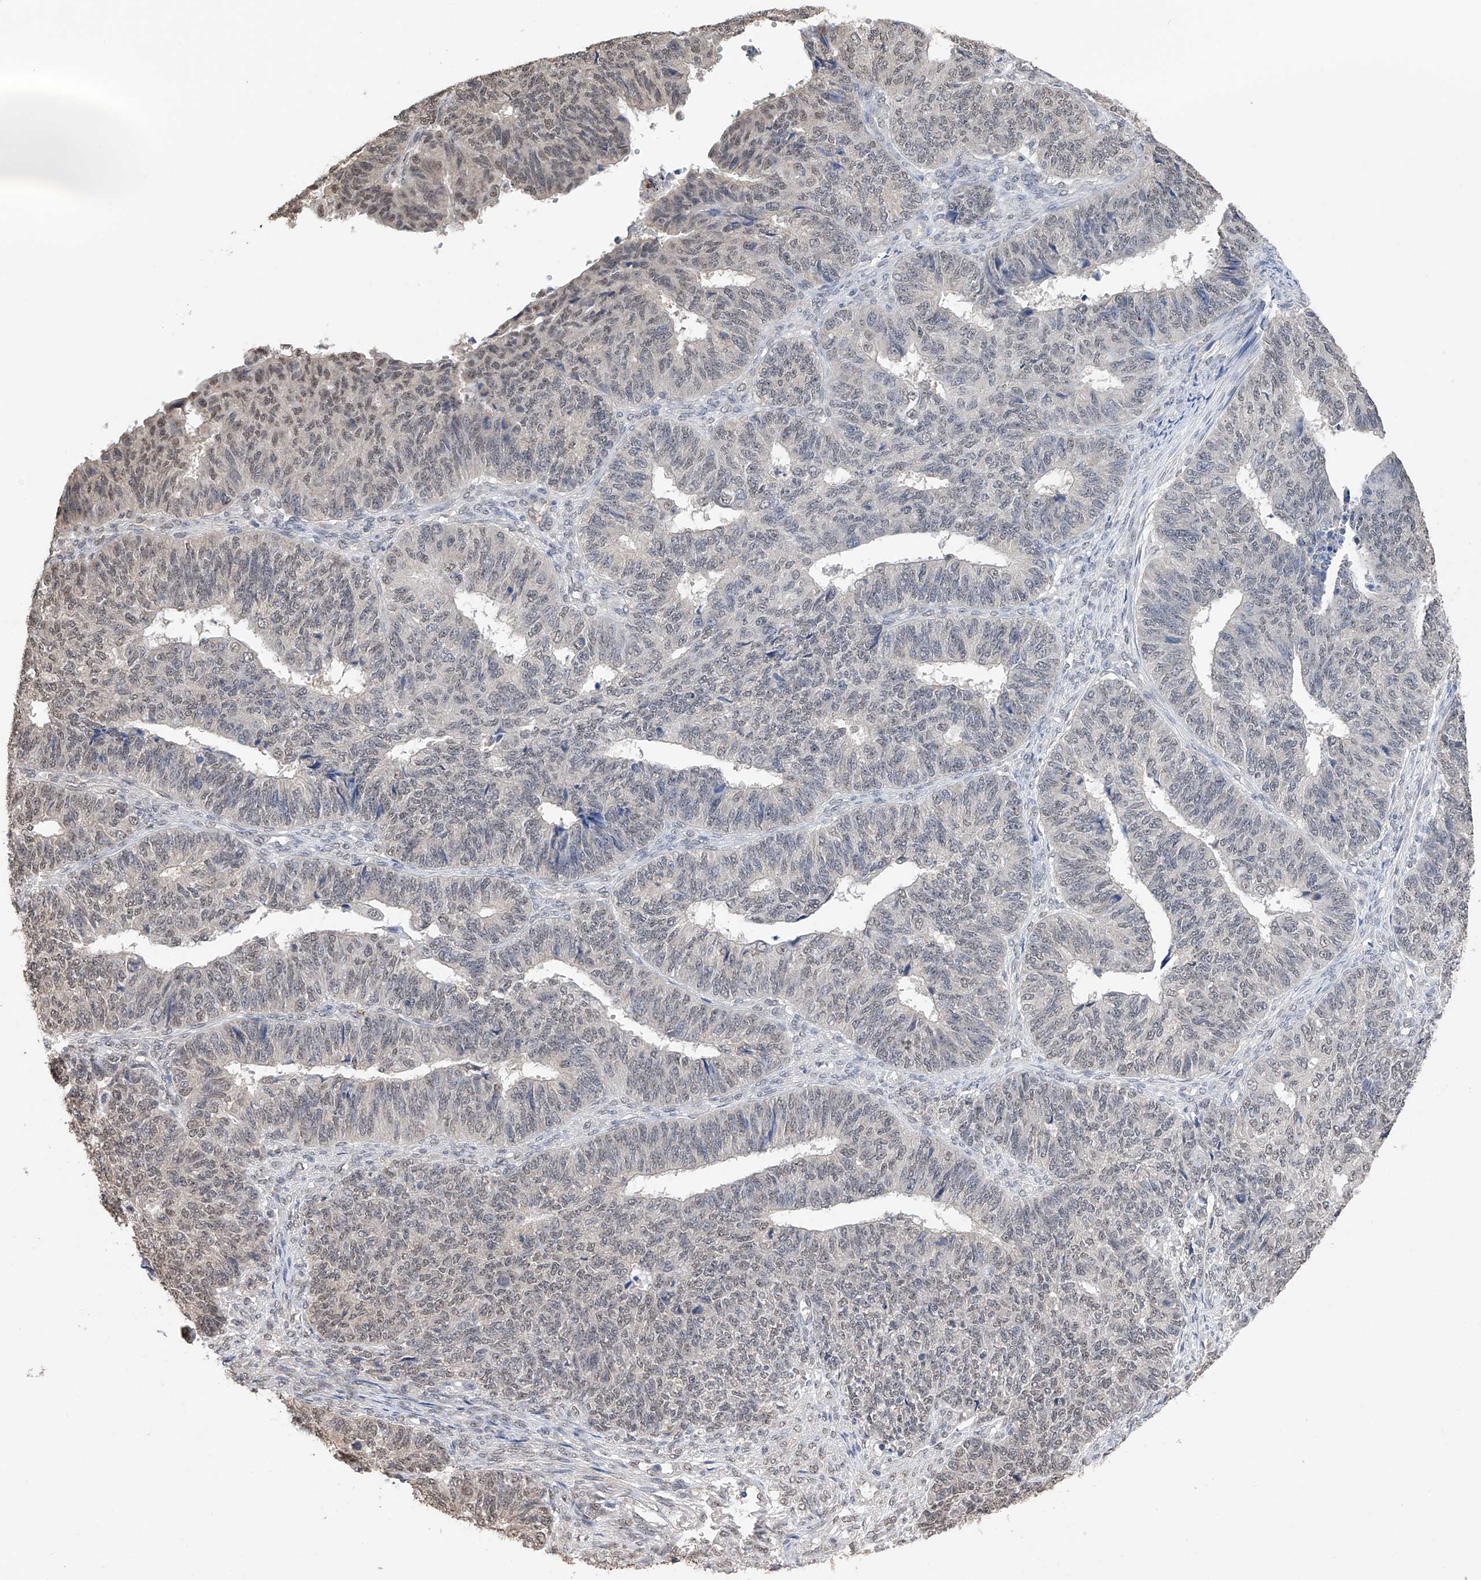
{"staining": {"intensity": "weak", "quantity": "25%-75%", "location": "nuclear"}, "tissue": "endometrial cancer", "cell_type": "Tumor cells", "image_type": "cancer", "snomed": [{"axis": "morphology", "description": "Adenocarcinoma, NOS"}, {"axis": "topography", "description": "Endometrium"}], "caption": "Immunohistochemical staining of endometrial adenocarcinoma exhibits low levels of weak nuclear expression in approximately 25%-75% of tumor cells. Immunohistochemistry (ihc) stains the protein in brown and the nuclei are stained blue.", "gene": "DMAP1", "patient": {"sex": "female", "age": 32}}